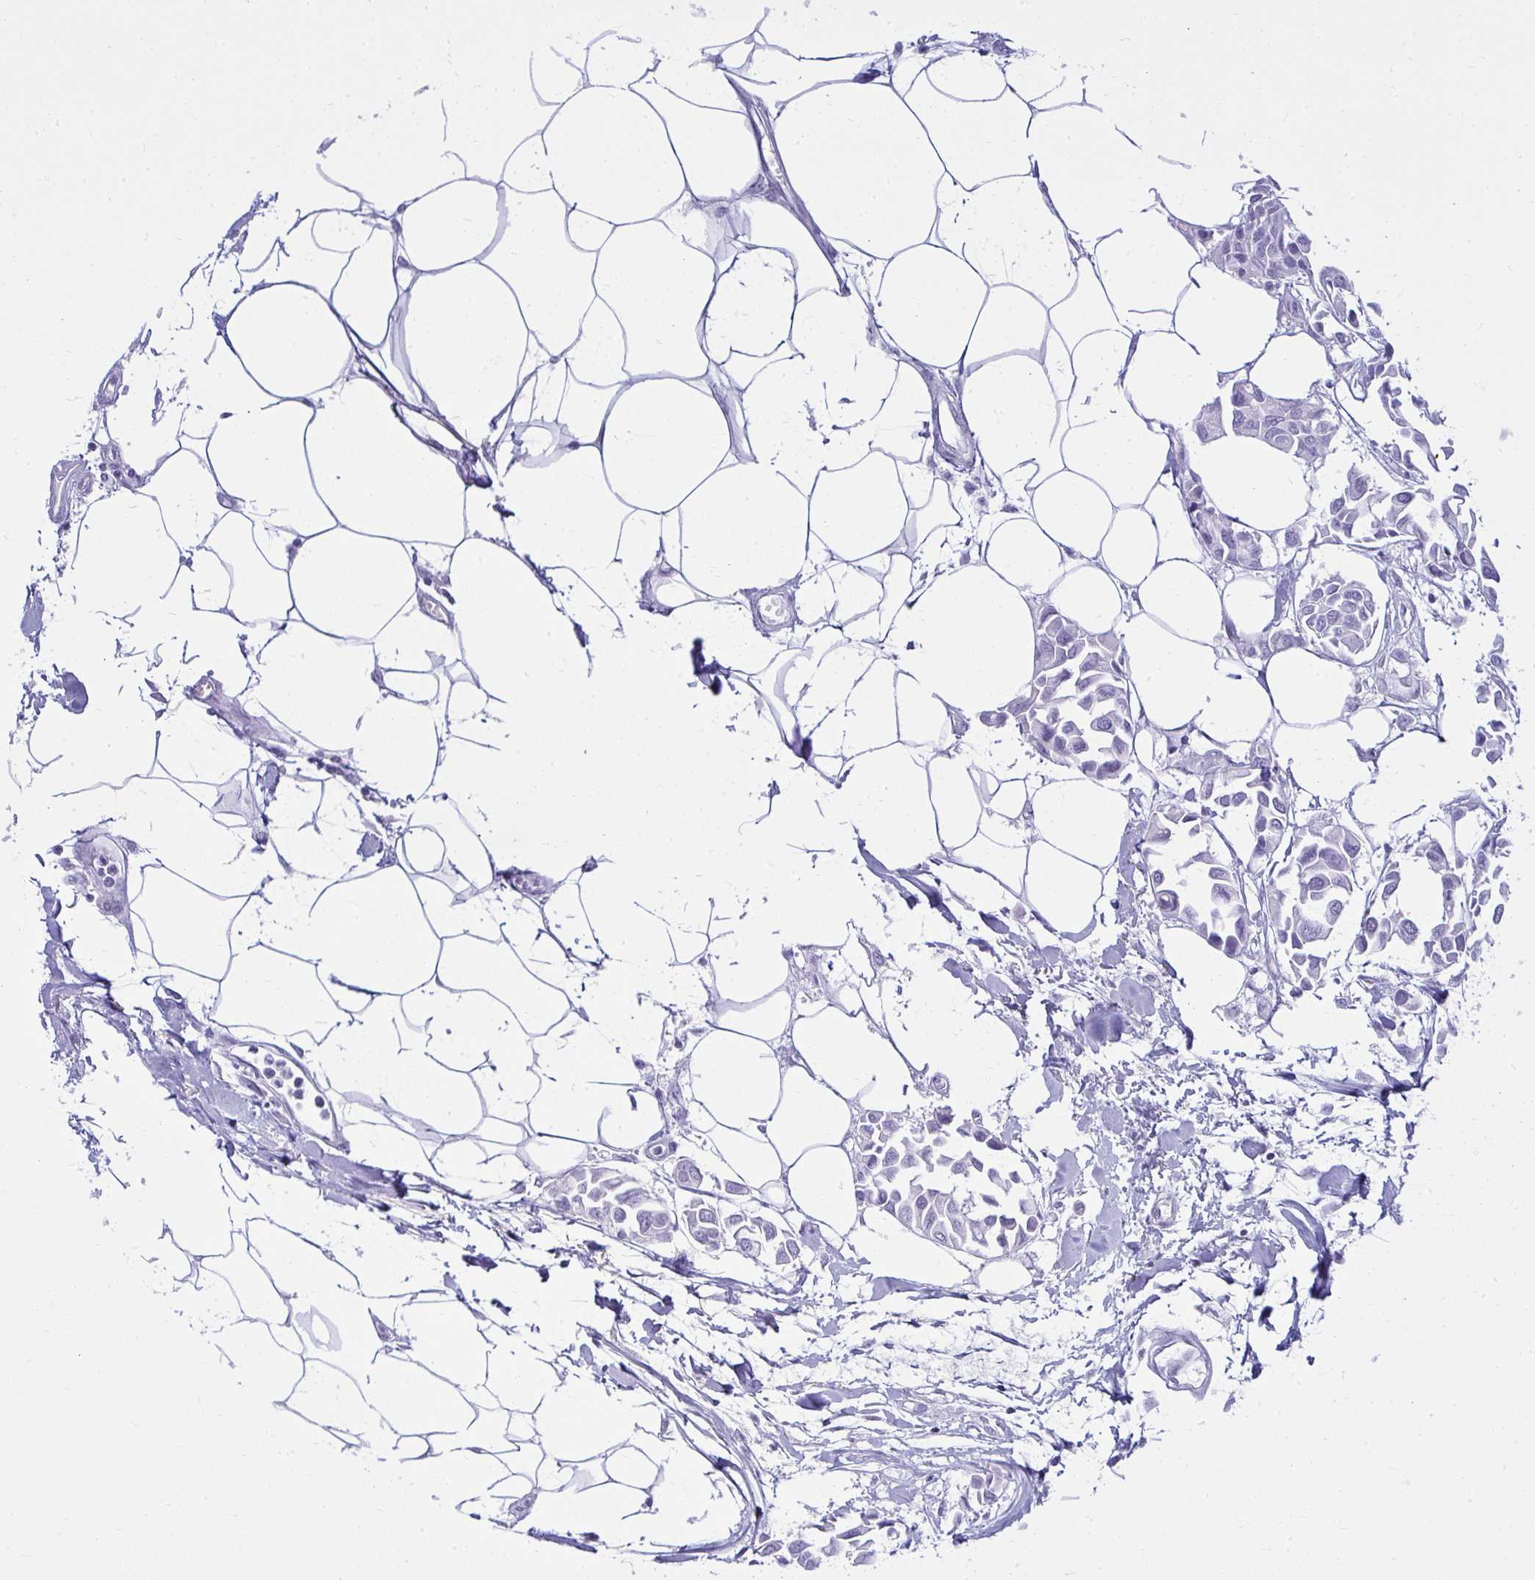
{"staining": {"intensity": "negative", "quantity": "none", "location": "none"}, "tissue": "breast cancer", "cell_type": "Tumor cells", "image_type": "cancer", "snomed": [{"axis": "morphology", "description": "Duct carcinoma"}, {"axis": "topography", "description": "Breast"}], "caption": "Immunohistochemistry (IHC) histopathology image of neoplastic tissue: breast cancer (invasive ductal carcinoma) stained with DAB displays no significant protein staining in tumor cells.", "gene": "CLGN", "patient": {"sex": "female", "age": 54}}